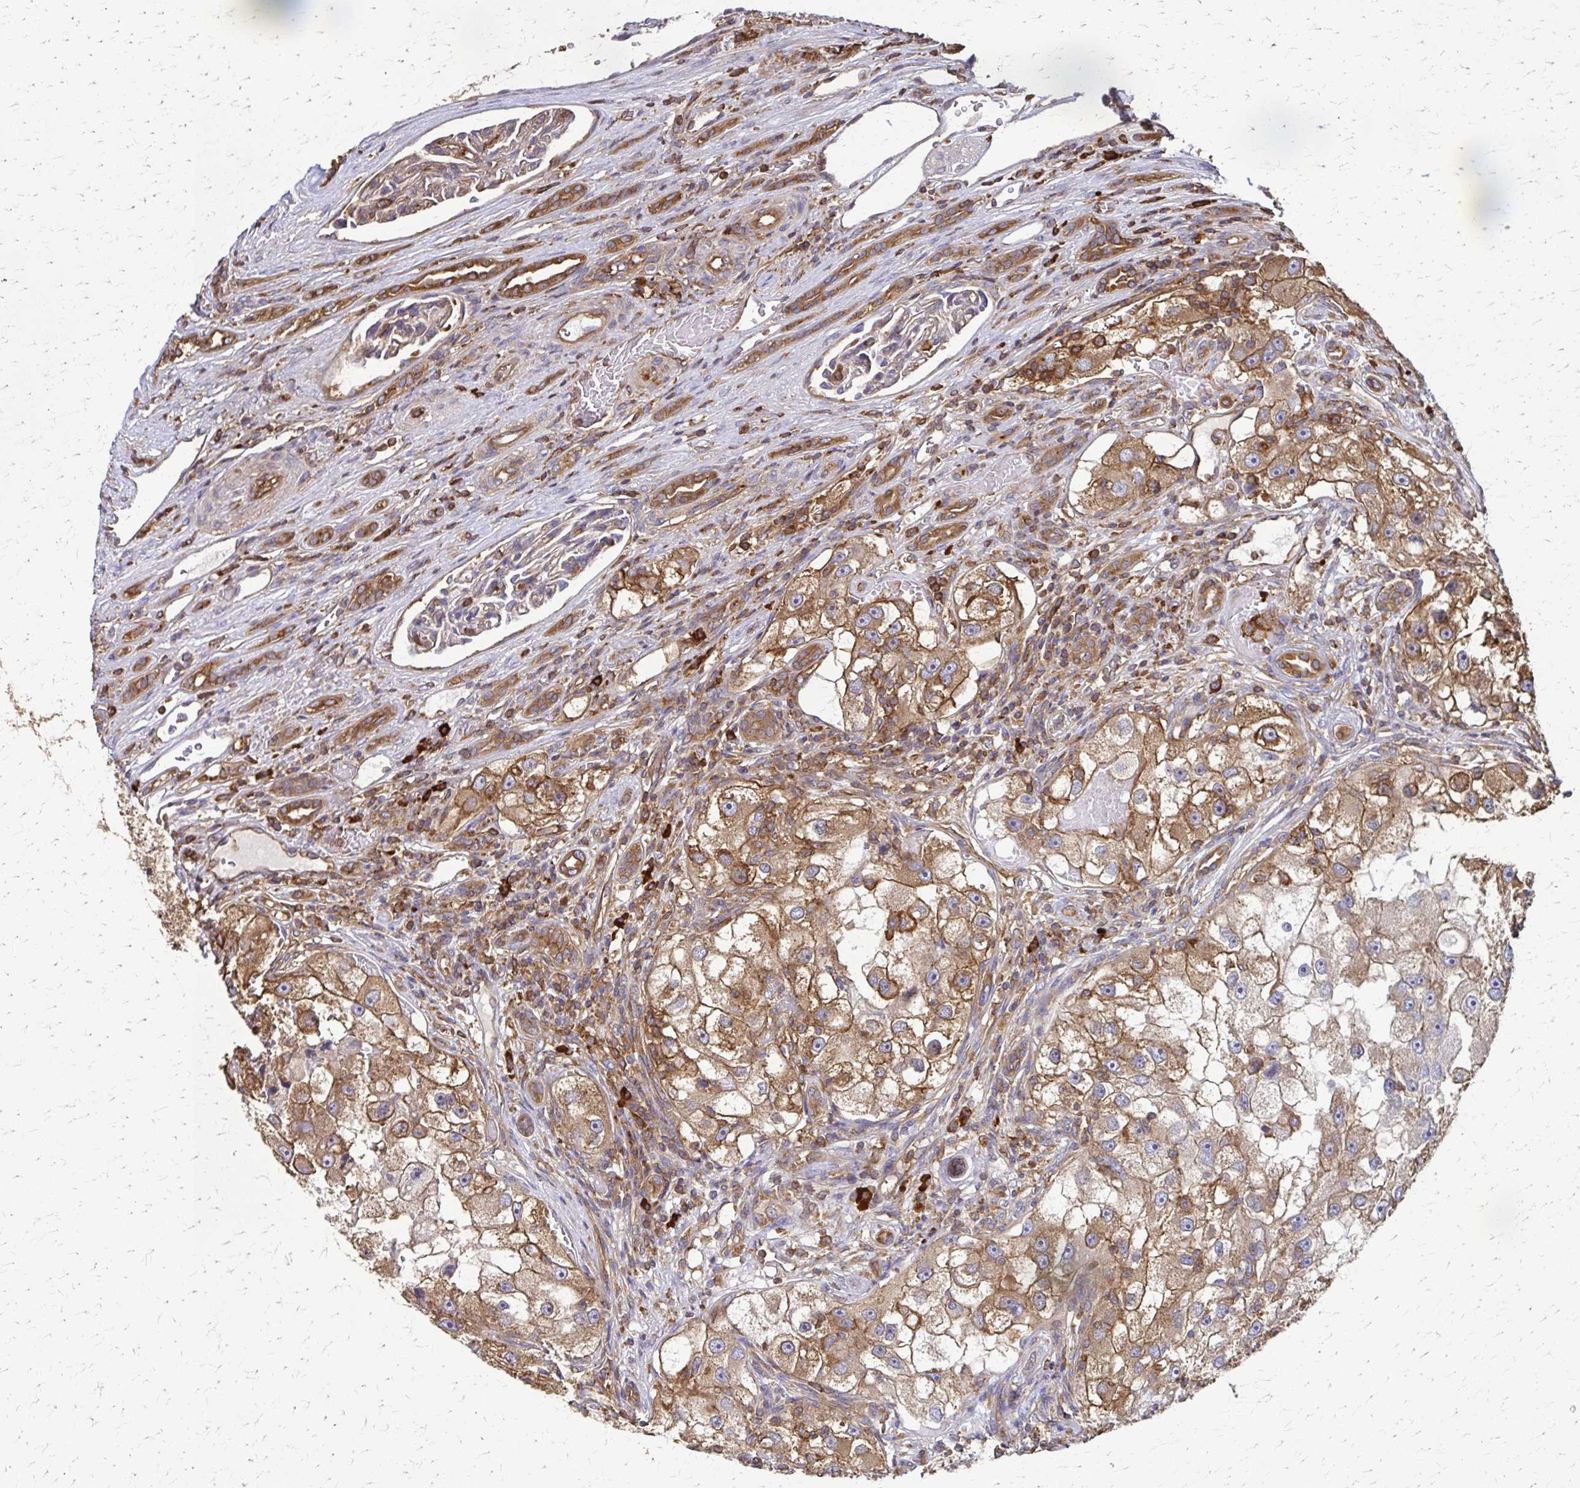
{"staining": {"intensity": "moderate", "quantity": ">75%", "location": "cytoplasmic/membranous"}, "tissue": "renal cancer", "cell_type": "Tumor cells", "image_type": "cancer", "snomed": [{"axis": "morphology", "description": "Adenocarcinoma, NOS"}, {"axis": "topography", "description": "Kidney"}], "caption": "Moderate cytoplasmic/membranous staining is seen in about >75% of tumor cells in renal cancer (adenocarcinoma).", "gene": "EEF2", "patient": {"sex": "male", "age": 63}}